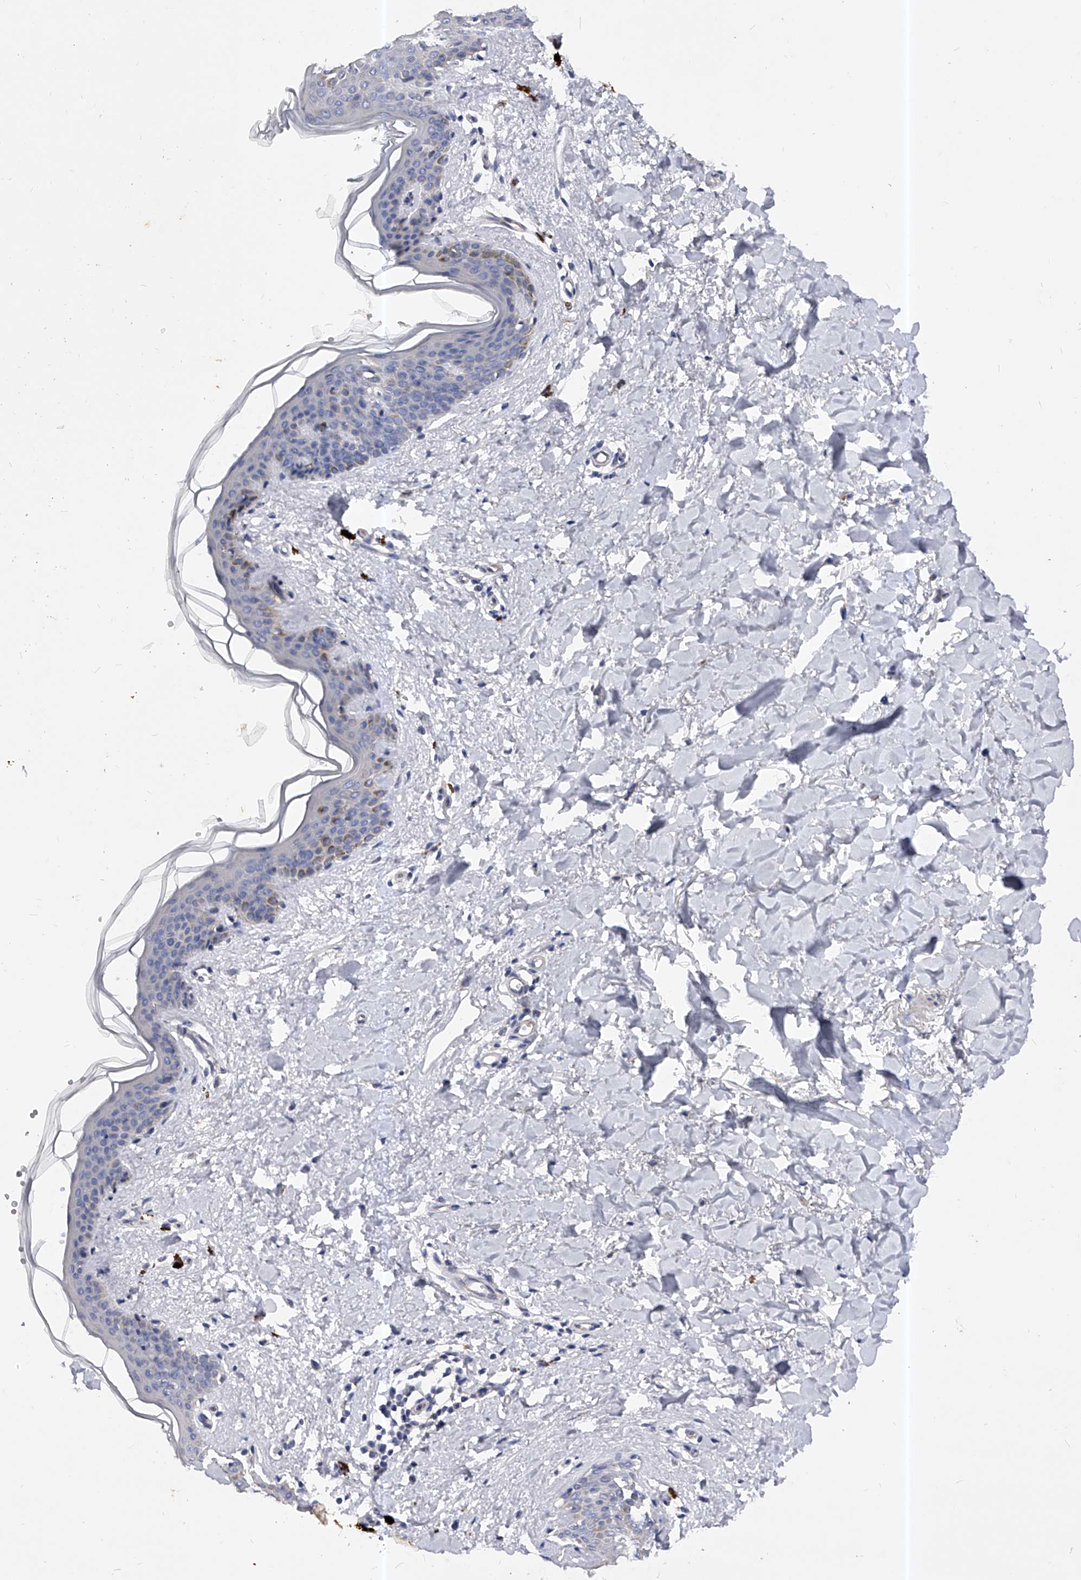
{"staining": {"intensity": "negative", "quantity": "none", "location": "none"}, "tissue": "skin", "cell_type": "Fibroblasts", "image_type": "normal", "snomed": [{"axis": "morphology", "description": "Normal tissue, NOS"}, {"axis": "topography", "description": "Skin"}], "caption": "Fibroblasts show no significant protein staining in unremarkable skin.", "gene": "PPP5C", "patient": {"sex": "female", "age": 46}}